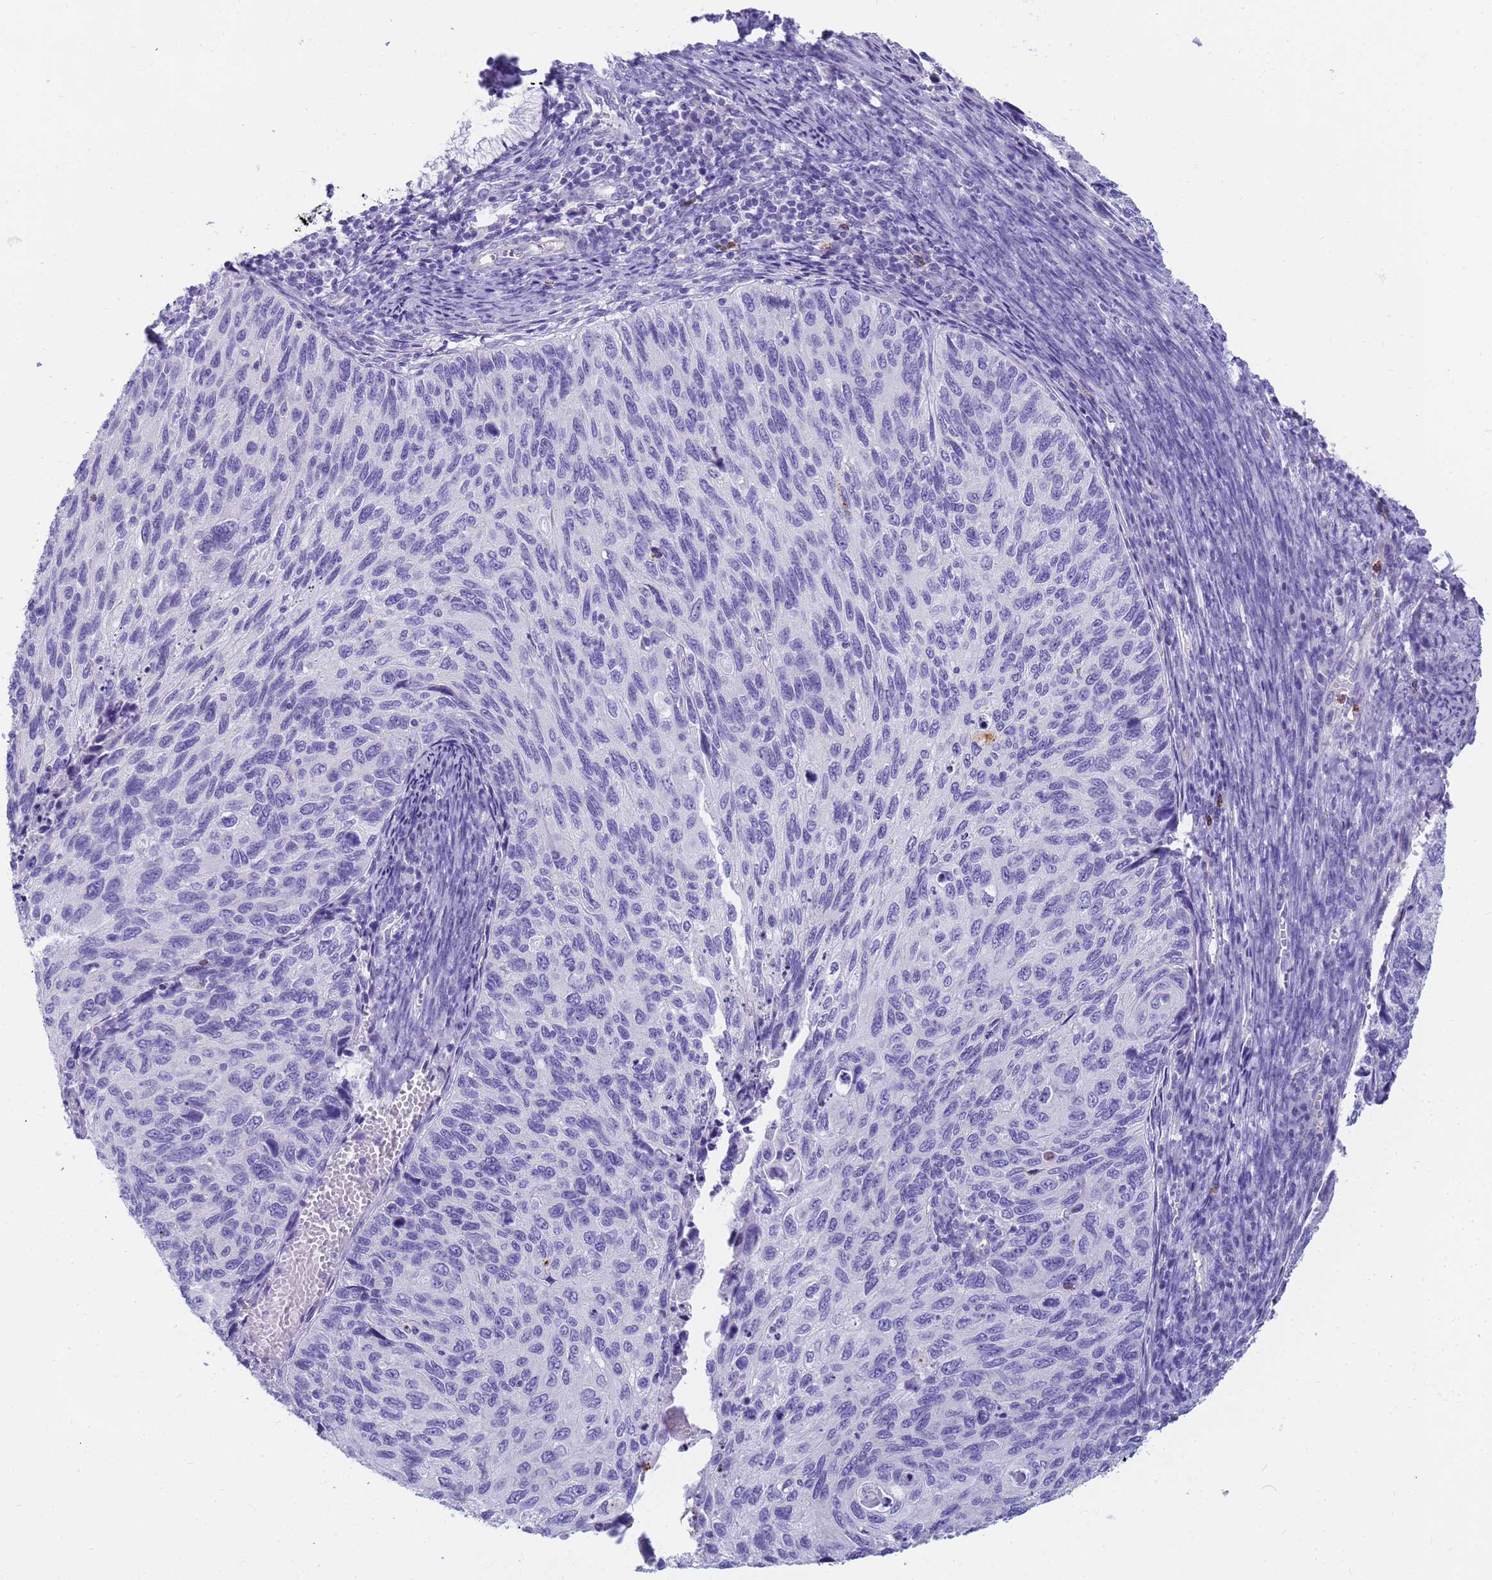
{"staining": {"intensity": "negative", "quantity": "none", "location": "none"}, "tissue": "cervical cancer", "cell_type": "Tumor cells", "image_type": "cancer", "snomed": [{"axis": "morphology", "description": "Squamous cell carcinoma, NOS"}, {"axis": "topography", "description": "Cervix"}], "caption": "Immunohistochemistry (IHC) micrograph of cervical cancer (squamous cell carcinoma) stained for a protein (brown), which exhibits no positivity in tumor cells.", "gene": "RNASE2", "patient": {"sex": "female", "age": 70}}